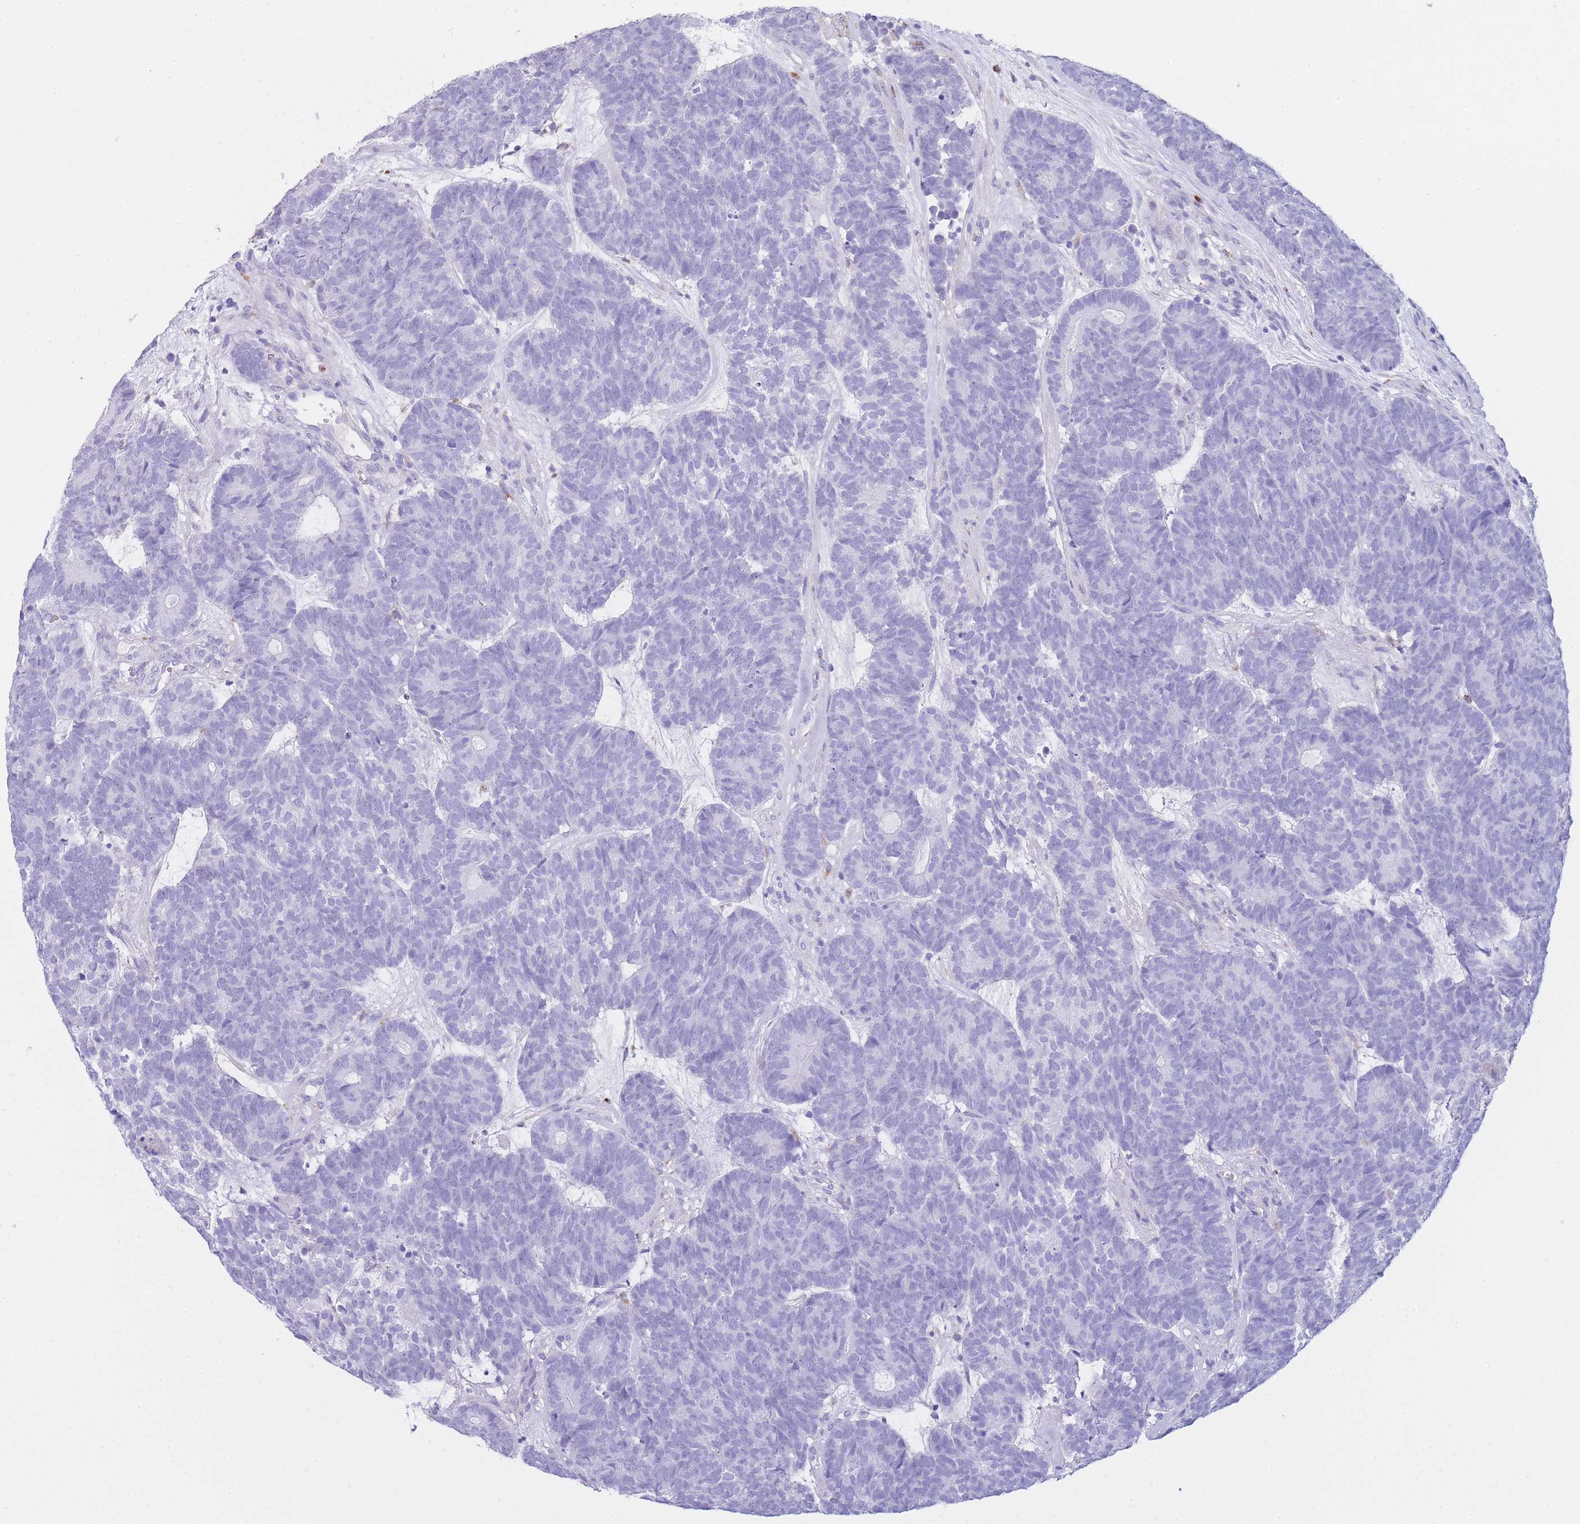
{"staining": {"intensity": "negative", "quantity": "none", "location": "none"}, "tissue": "head and neck cancer", "cell_type": "Tumor cells", "image_type": "cancer", "snomed": [{"axis": "morphology", "description": "Adenocarcinoma, NOS"}, {"axis": "topography", "description": "Head-Neck"}], "caption": "DAB (3,3'-diaminobenzidine) immunohistochemical staining of human head and neck cancer reveals no significant staining in tumor cells. (DAB IHC with hematoxylin counter stain).", "gene": "PLBD1", "patient": {"sex": "female", "age": 81}}